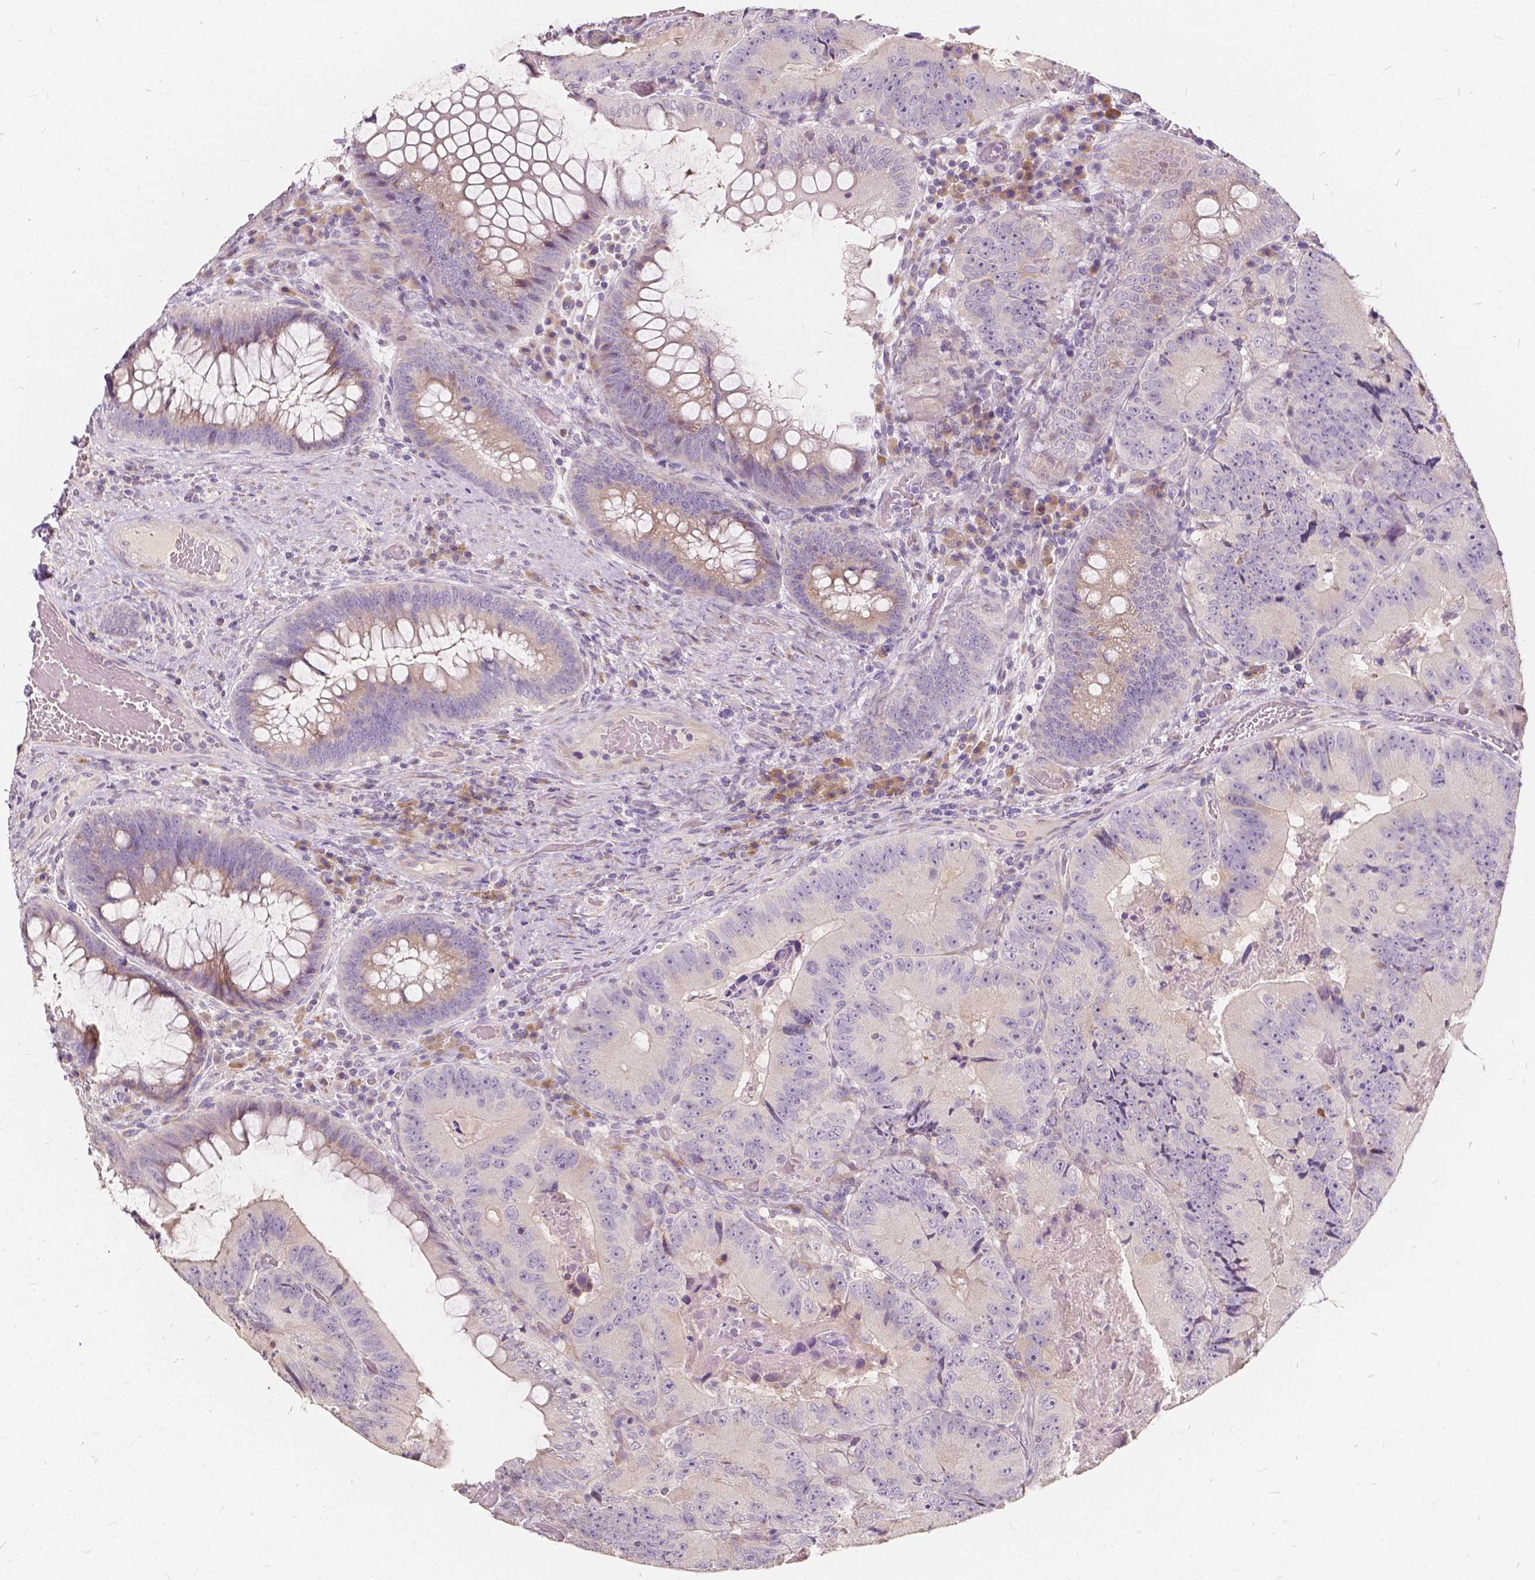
{"staining": {"intensity": "weak", "quantity": "<25%", "location": "cytoplasmic/membranous"}, "tissue": "colorectal cancer", "cell_type": "Tumor cells", "image_type": "cancer", "snomed": [{"axis": "morphology", "description": "Adenocarcinoma, NOS"}, {"axis": "topography", "description": "Colon"}], "caption": "Human colorectal cancer (adenocarcinoma) stained for a protein using IHC demonstrates no staining in tumor cells.", "gene": "SLC7A8", "patient": {"sex": "female", "age": 86}}